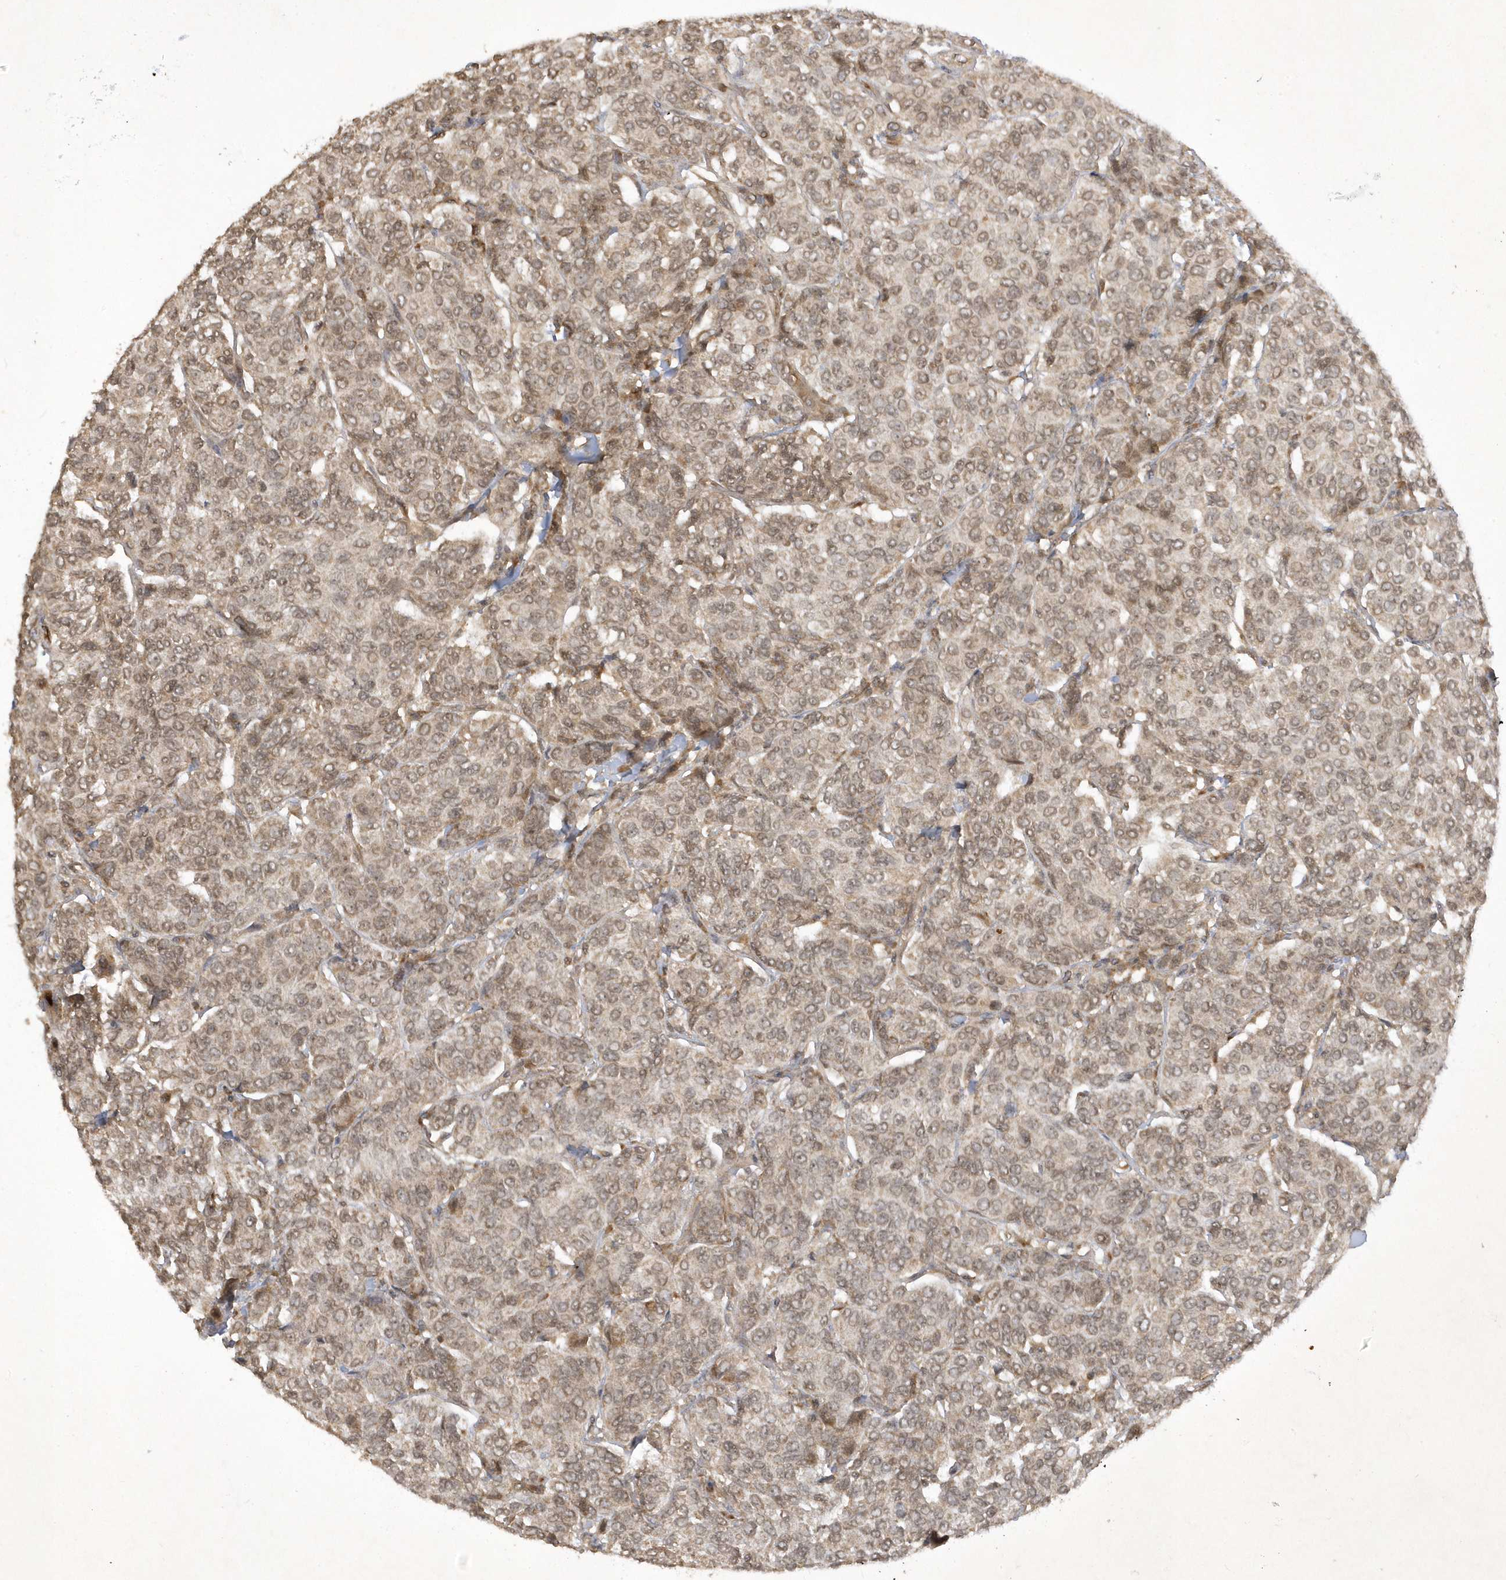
{"staining": {"intensity": "weak", "quantity": ">75%", "location": "cytoplasmic/membranous"}, "tissue": "breast cancer", "cell_type": "Tumor cells", "image_type": "cancer", "snomed": [{"axis": "morphology", "description": "Duct carcinoma"}, {"axis": "topography", "description": "Breast"}], "caption": "Protein expression analysis of breast cancer reveals weak cytoplasmic/membranous staining in approximately >75% of tumor cells.", "gene": "ZNF213", "patient": {"sex": "female", "age": 55}}